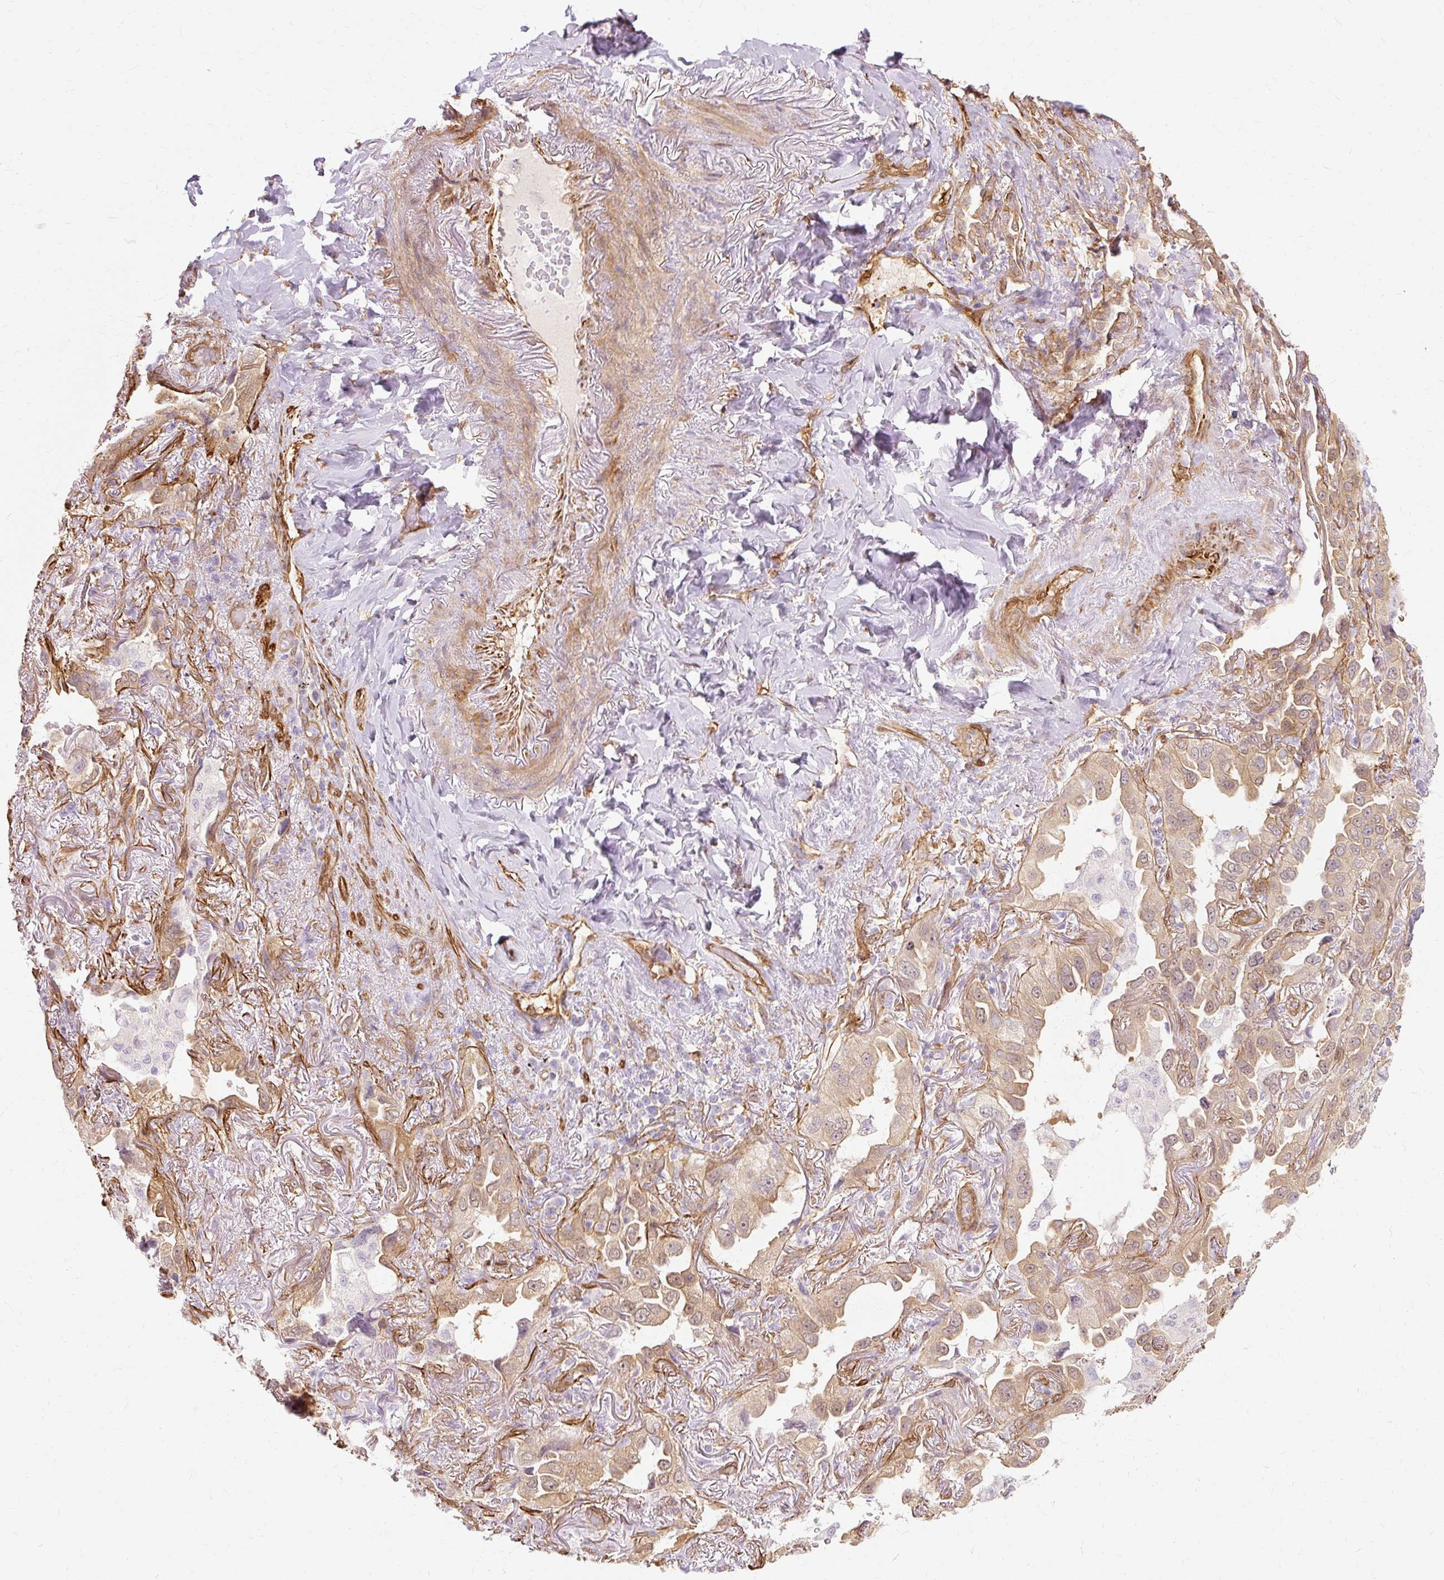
{"staining": {"intensity": "weak", "quantity": ">75%", "location": "cytoplasmic/membranous,nuclear"}, "tissue": "lung cancer", "cell_type": "Tumor cells", "image_type": "cancer", "snomed": [{"axis": "morphology", "description": "Adenocarcinoma, NOS"}, {"axis": "topography", "description": "Lung"}], "caption": "A histopathology image of lung cancer stained for a protein shows weak cytoplasmic/membranous and nuclear brown staining in tumor cells. The protein of interest is shown in brown color, while the nuclei are stained blue.", "gene": "CNN3", "patient": {"sex": "female", "age": 69}}